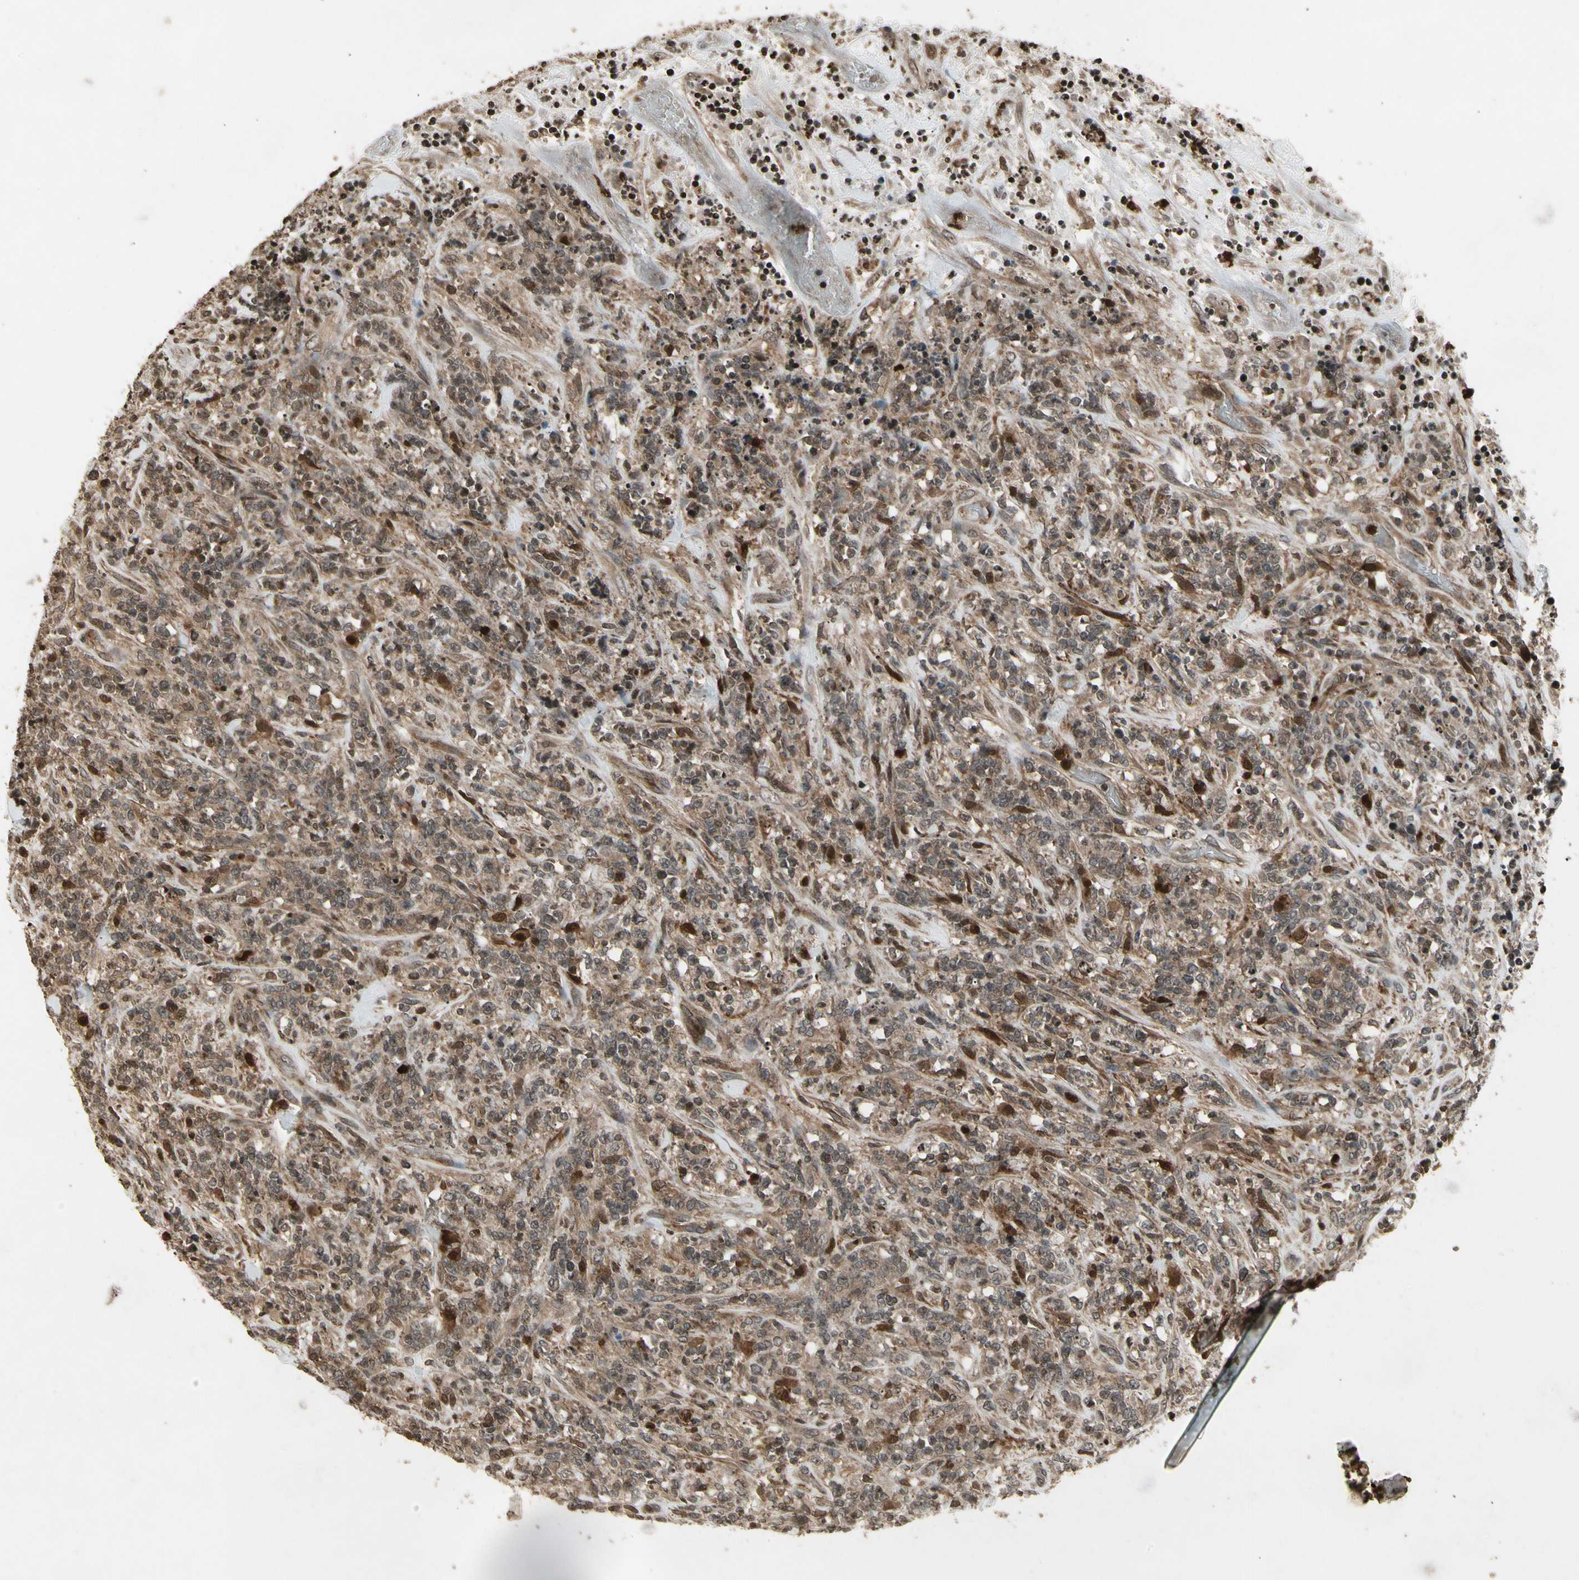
{"staining": {"intensity": "moderate", "quantity": ">75%", "location": "cytoplasmic/membranous"}, "tissue": "lymphoma", "cell_type": "Tumor cells", "image_type": "cancer", "snomed": [{"axis": "morphology", "description": "Malignant lymphoma, non-Hodgkin's type, High grade"}, {"axis": "topography", "description": "Soft tissue"}], "caption": "This image displays lymphoma stained with immunohistochemistry to label a protein in brown. The cytoplasmic/membranous of tumor cells show moderate positivity for the protein. Nuclei are counter-stained blue.", "gene": "GLRX", "patient": {"sex": "male", "age": 18}}